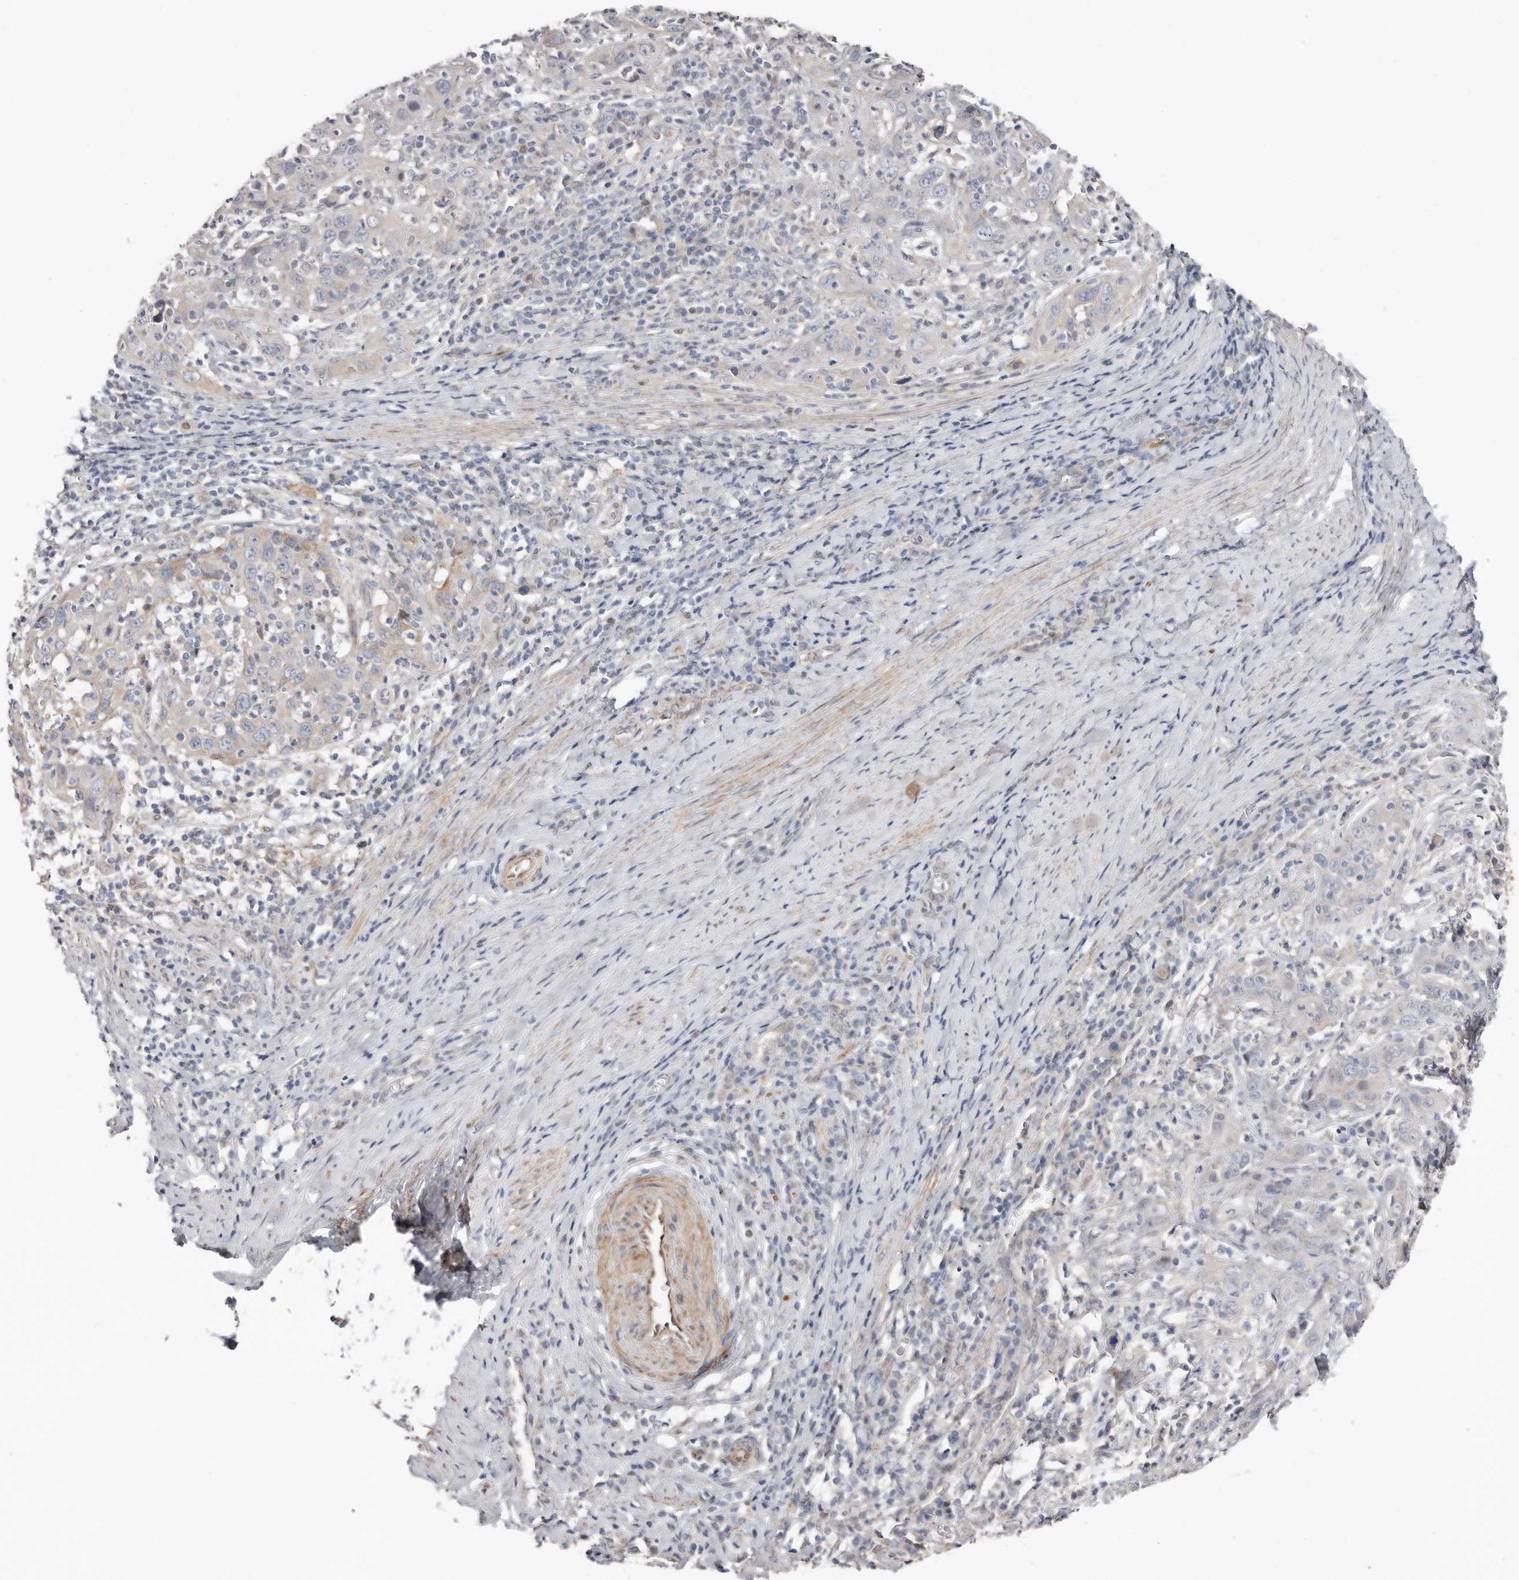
{"staining": {"intensity": "negative", "quantity": "none", "location": "none"}, "tissue": "cervical cancer", "cell_type": "Tumor cells", "image_type": "cancer", "snomed": [{"axis": "morphology", "description": "Squamous cell carcinoma, NOS"}, {"axis": "topography", "description": "Cervix"}], "caption": "There is no significant positivity in tumor cells of cervical cancer (squamous cell carcinoma).", "gene": "ASRGL1", "patient": {"sex": "female", "age": 46}}